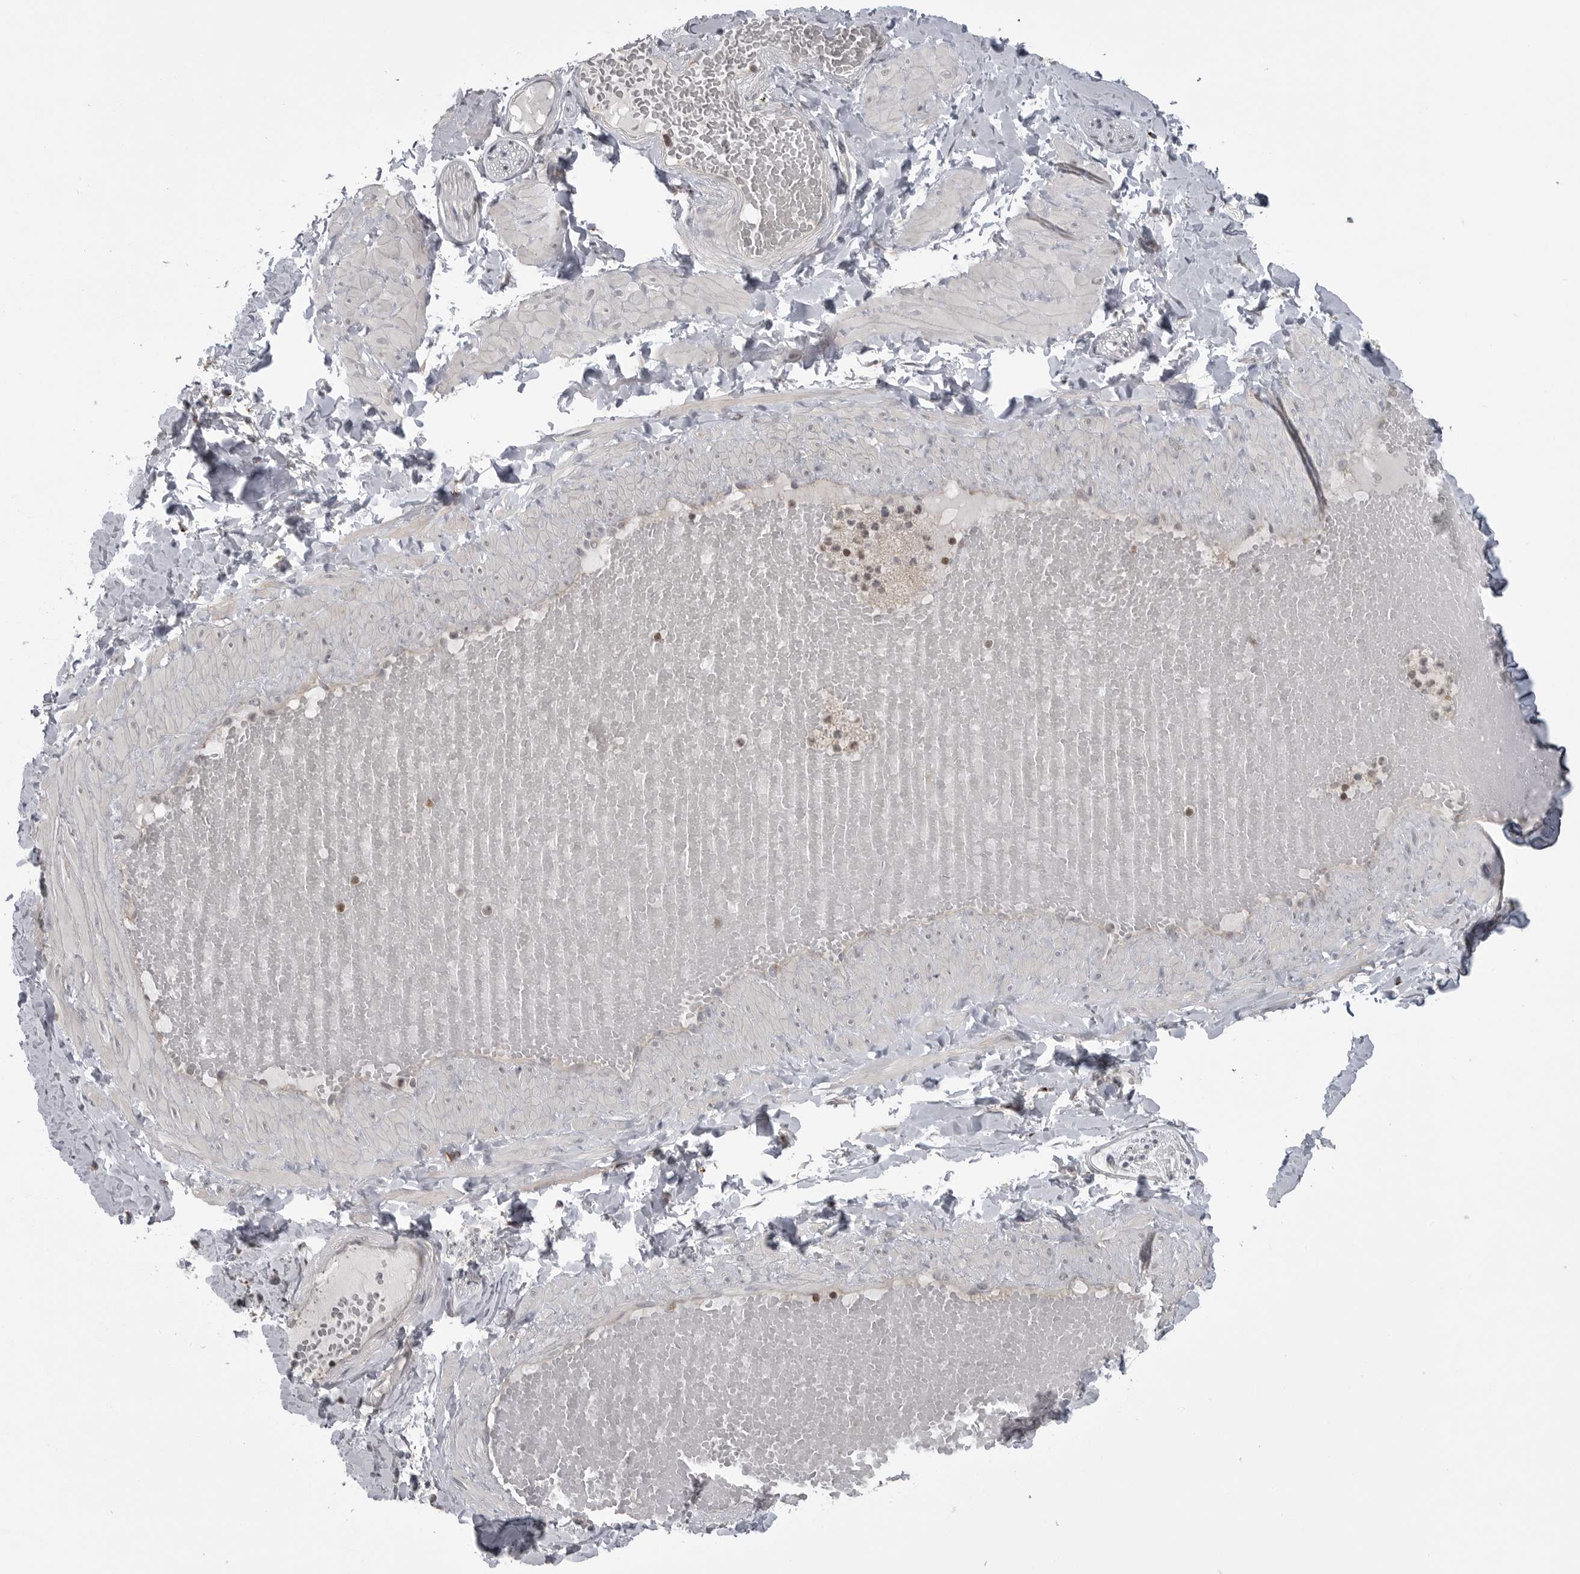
{"staining": {"intensity": "negative", "quantity": "none", "location": "none"}, "tissue": "adipose tissue", "cell_type": "Adipocytes", "image_type": "normal", "snomed": [{"axis": "morphology", "description": "Normal tissue, NOS"}, {"axis": "topography", "description": "Adipose tissue"}, {"axis": "topography", "description": "Vascular tissue"}, {"axis": "topography", "description": "Peripheral nerve tissue"}], "caption": "There is no significant positivity in adipocytes of adipose tissue. The staining is performed using DAB (3,3'-diaminobenzidine) brown chromogen with nuclei counter-stained in using hematoxylin.", "gene": "MAPK13", "patient": {"sex": "male", "age": 25}}